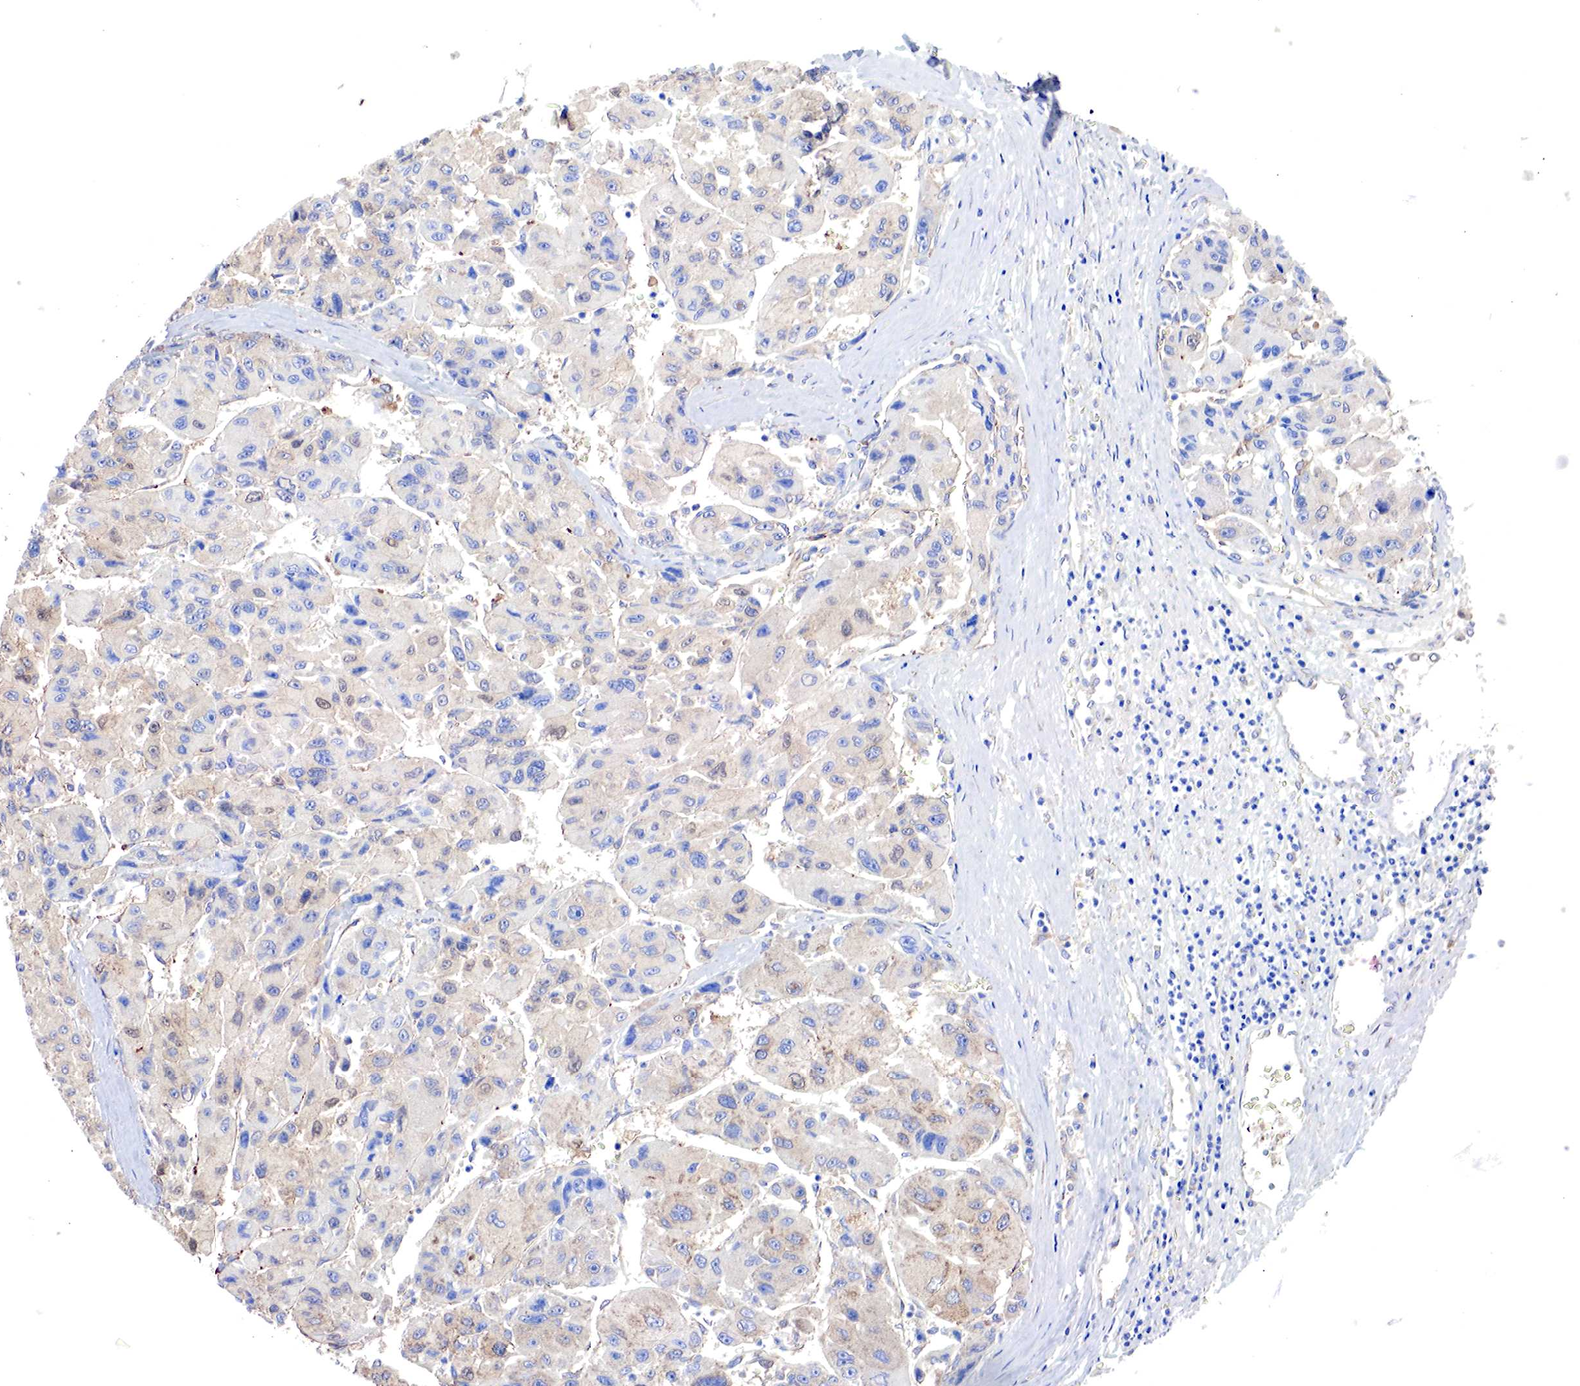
{"staining": {"intensity": "weak", "quantity": "25%-75%", "location": "cytoplasmic/membranous"}, "tissue": "liver cancer", "cell_type": "Tumor cells", "image_type": "cancer", "snomed": [{"axis": "morphology", "description": "Carcinoma, Hepatocellular, NOS"}, {"axis": "topography", "description": "Liver"}], "caption": "Human hepatocellular carcinoma (liver) stained with a protein marker shows weak staining in tumor cells.", "gene": "RDX", "patient": {"sex": "male", "age": 64}}